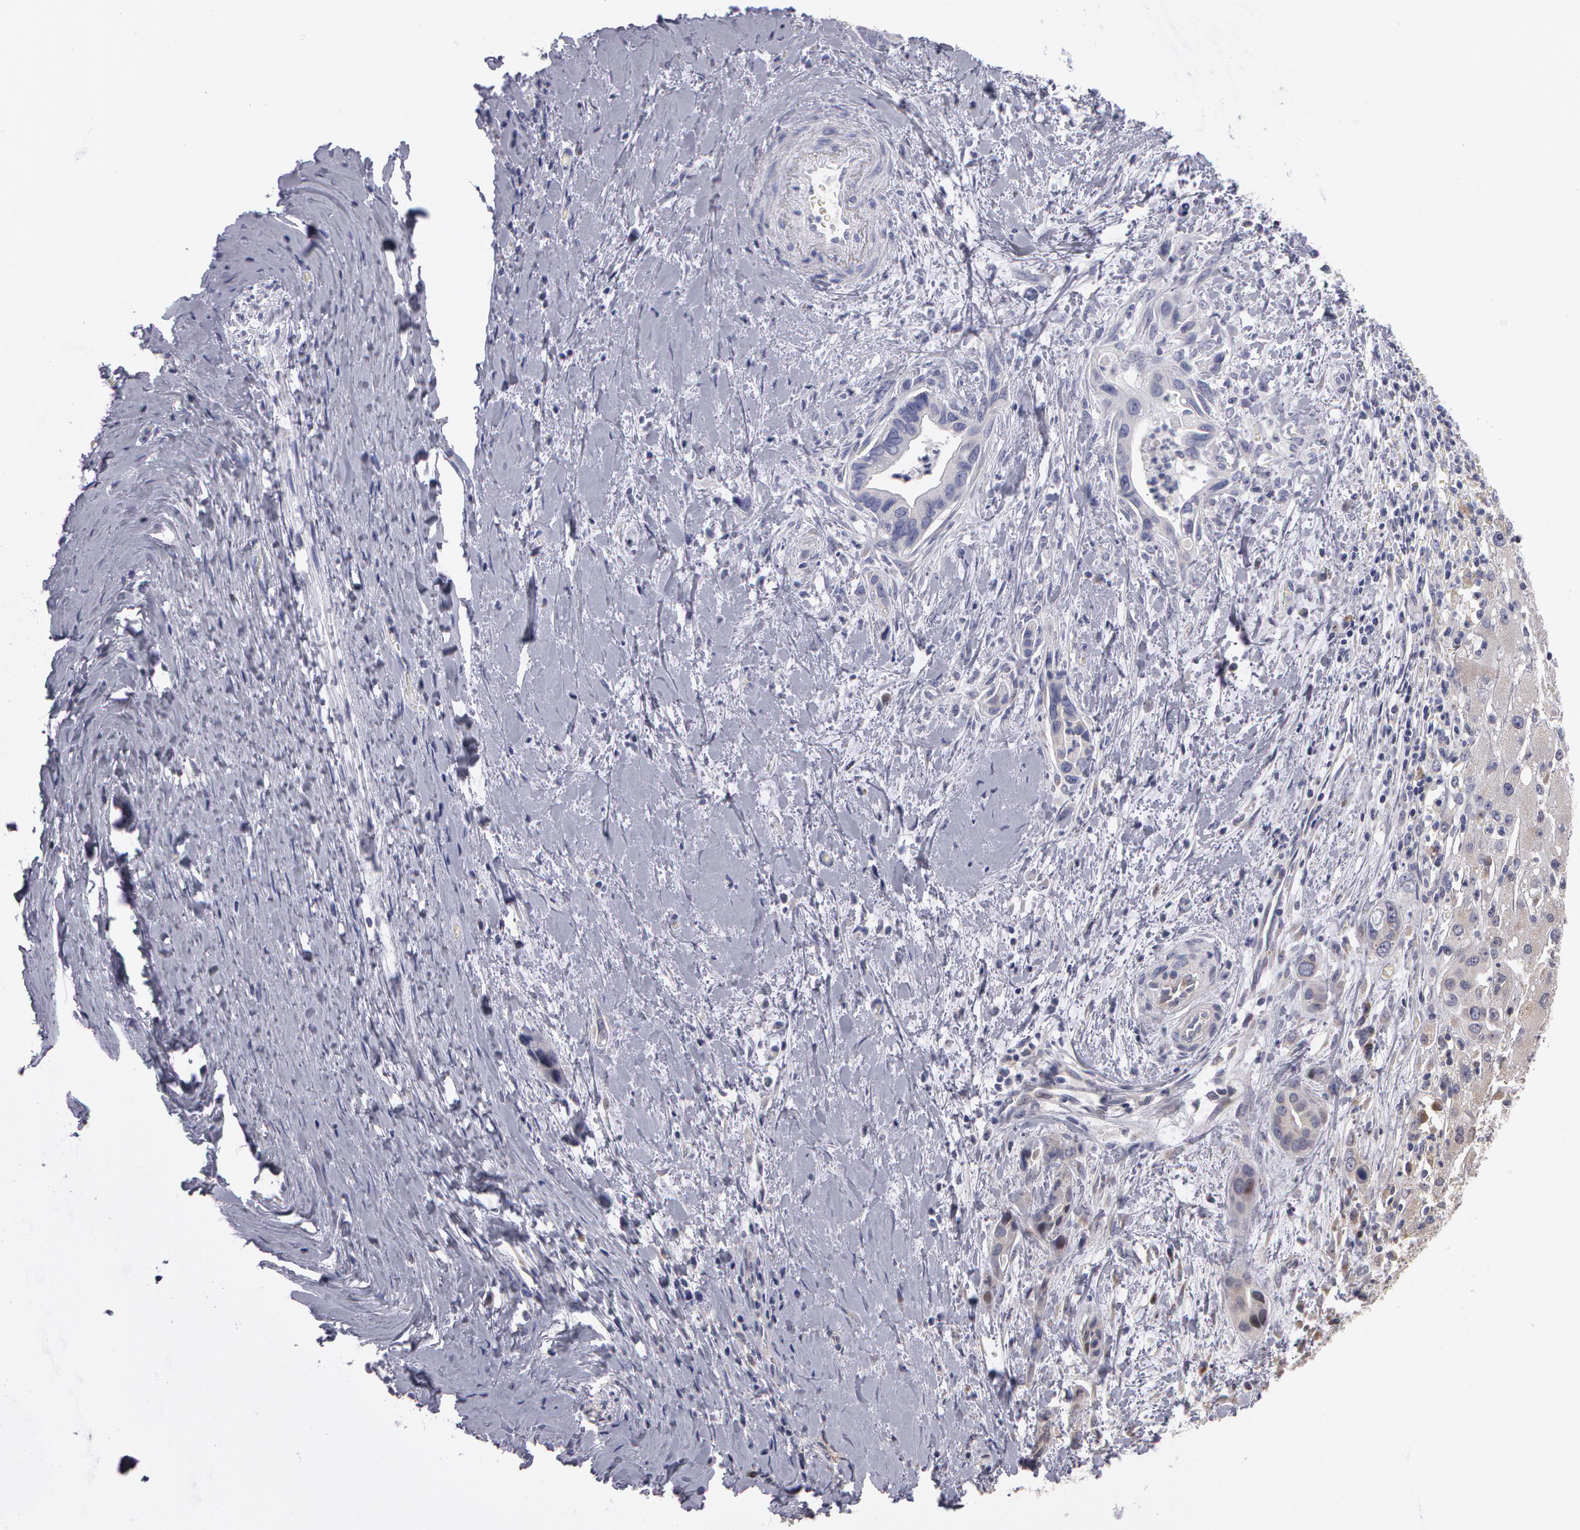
{"staining": {"intensity": "negative", "quantity": "none", "location": "none"}, "tissue": "liver cancer", "cell_type": "Tumor cells", "image_type": "cancer", "snomed": [{"axis": "morphology", "description": "Cholangiocarcinoma"}, {"axis": "topography", "description": "Liver"}], "caption": "DAB (3,3'-diaminobenzidine) immunohistochemical staining of liver cholangiocarcinoma exhibits no significant expression in tumor cells.", "gene": "STX5", "patient": {"sex": "female", "age": 65}}